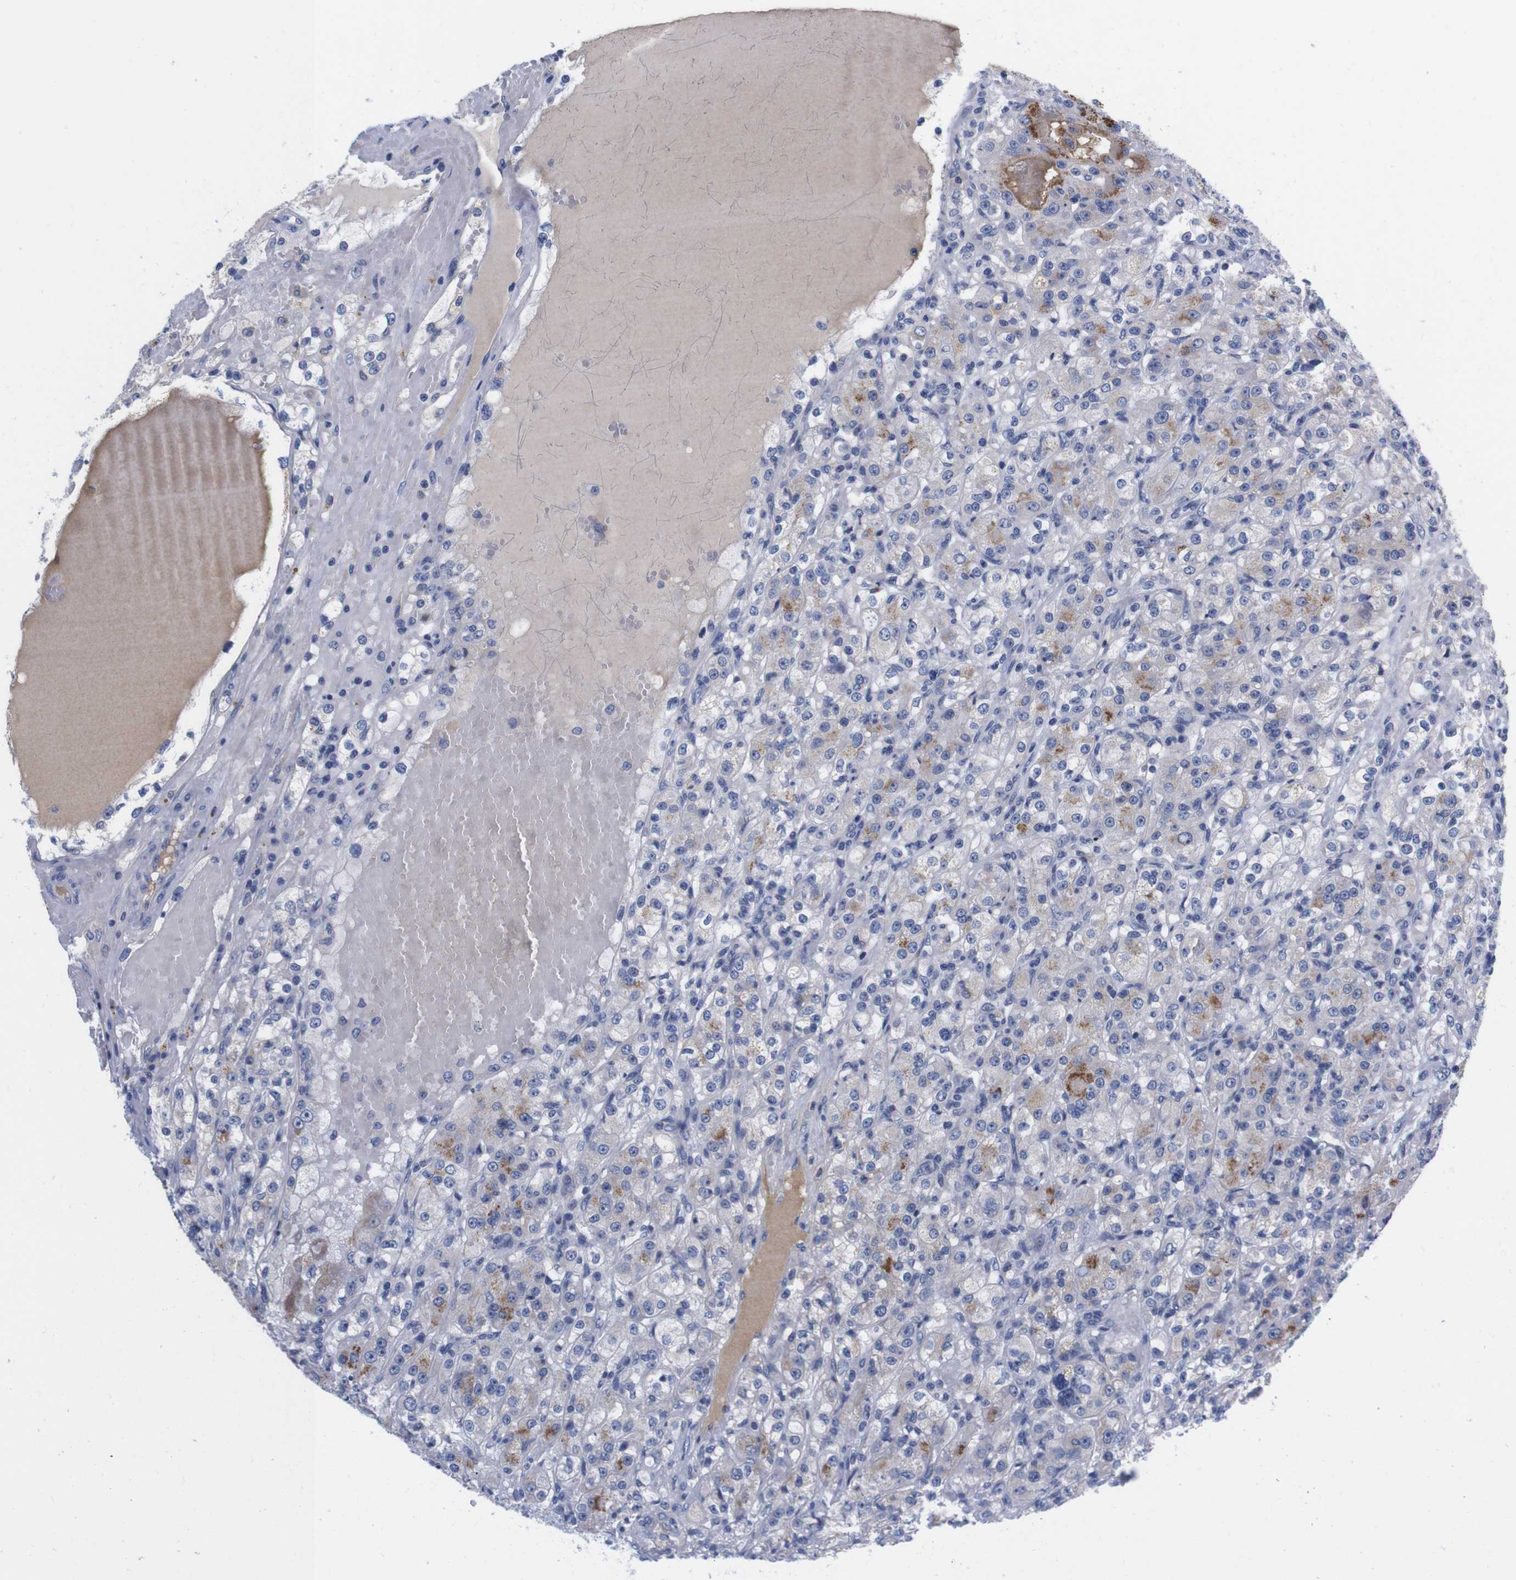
{"staining": {"intensity": "weak", "quantity": "<25%", "location": "cytoplasmic/membranous"}, "tissue": "renal cancer", "cell_type": "Tumor cells", "image_type": "cancer", "snomed": [{"axis": "morphology", "description": "Normal tissue, NOS"}, {"axis": "morphology", "description": "Adenocarcinoma, NOS"}, {"axis": "topography", "description": "Kidney"}], "caption": "High power microscopy image of an immunohistochemistry (IHC) photomicrograph of renal cancer (adenocarcinoma), revealing no significant positivity in tumor cells.", "gene": "FAM210A", "patient": {"sex": "male", "age": 61}}